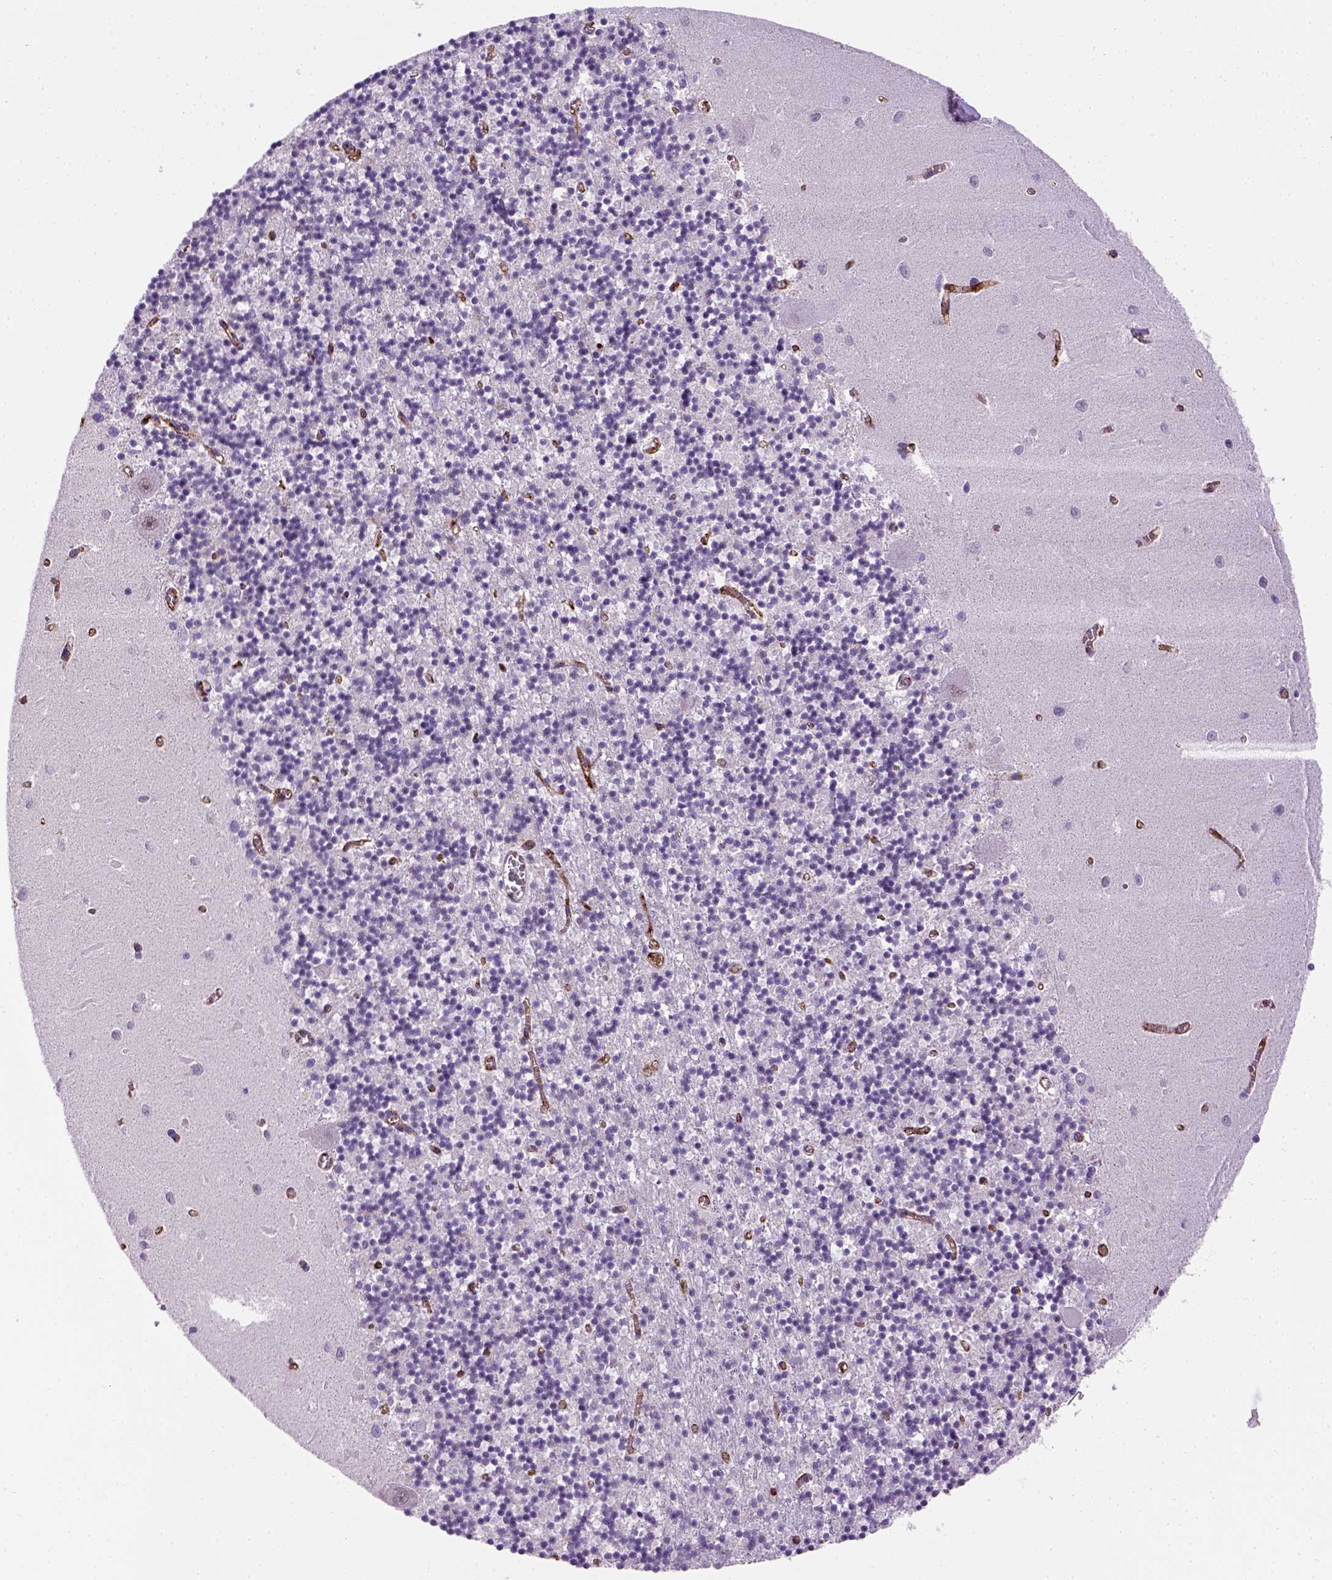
{"staining": {"intensity": "negative", "quantity": "none", "location": "none"}, "tissue": "cerebellum", "cell_type": "Cells in granular layer", "image_type": "normal", "snomed": [{"axis": "morphology", "description": "Normal tissue, NOS"}, {"axis": "topography", "description": "Cerebellum"}], "caption": "Human cerebellum stained for a protein using IHC reveals no positivity in cells in granular layer.", "gene": "VWF", "patient": {"sex": "female", "age": 64}}